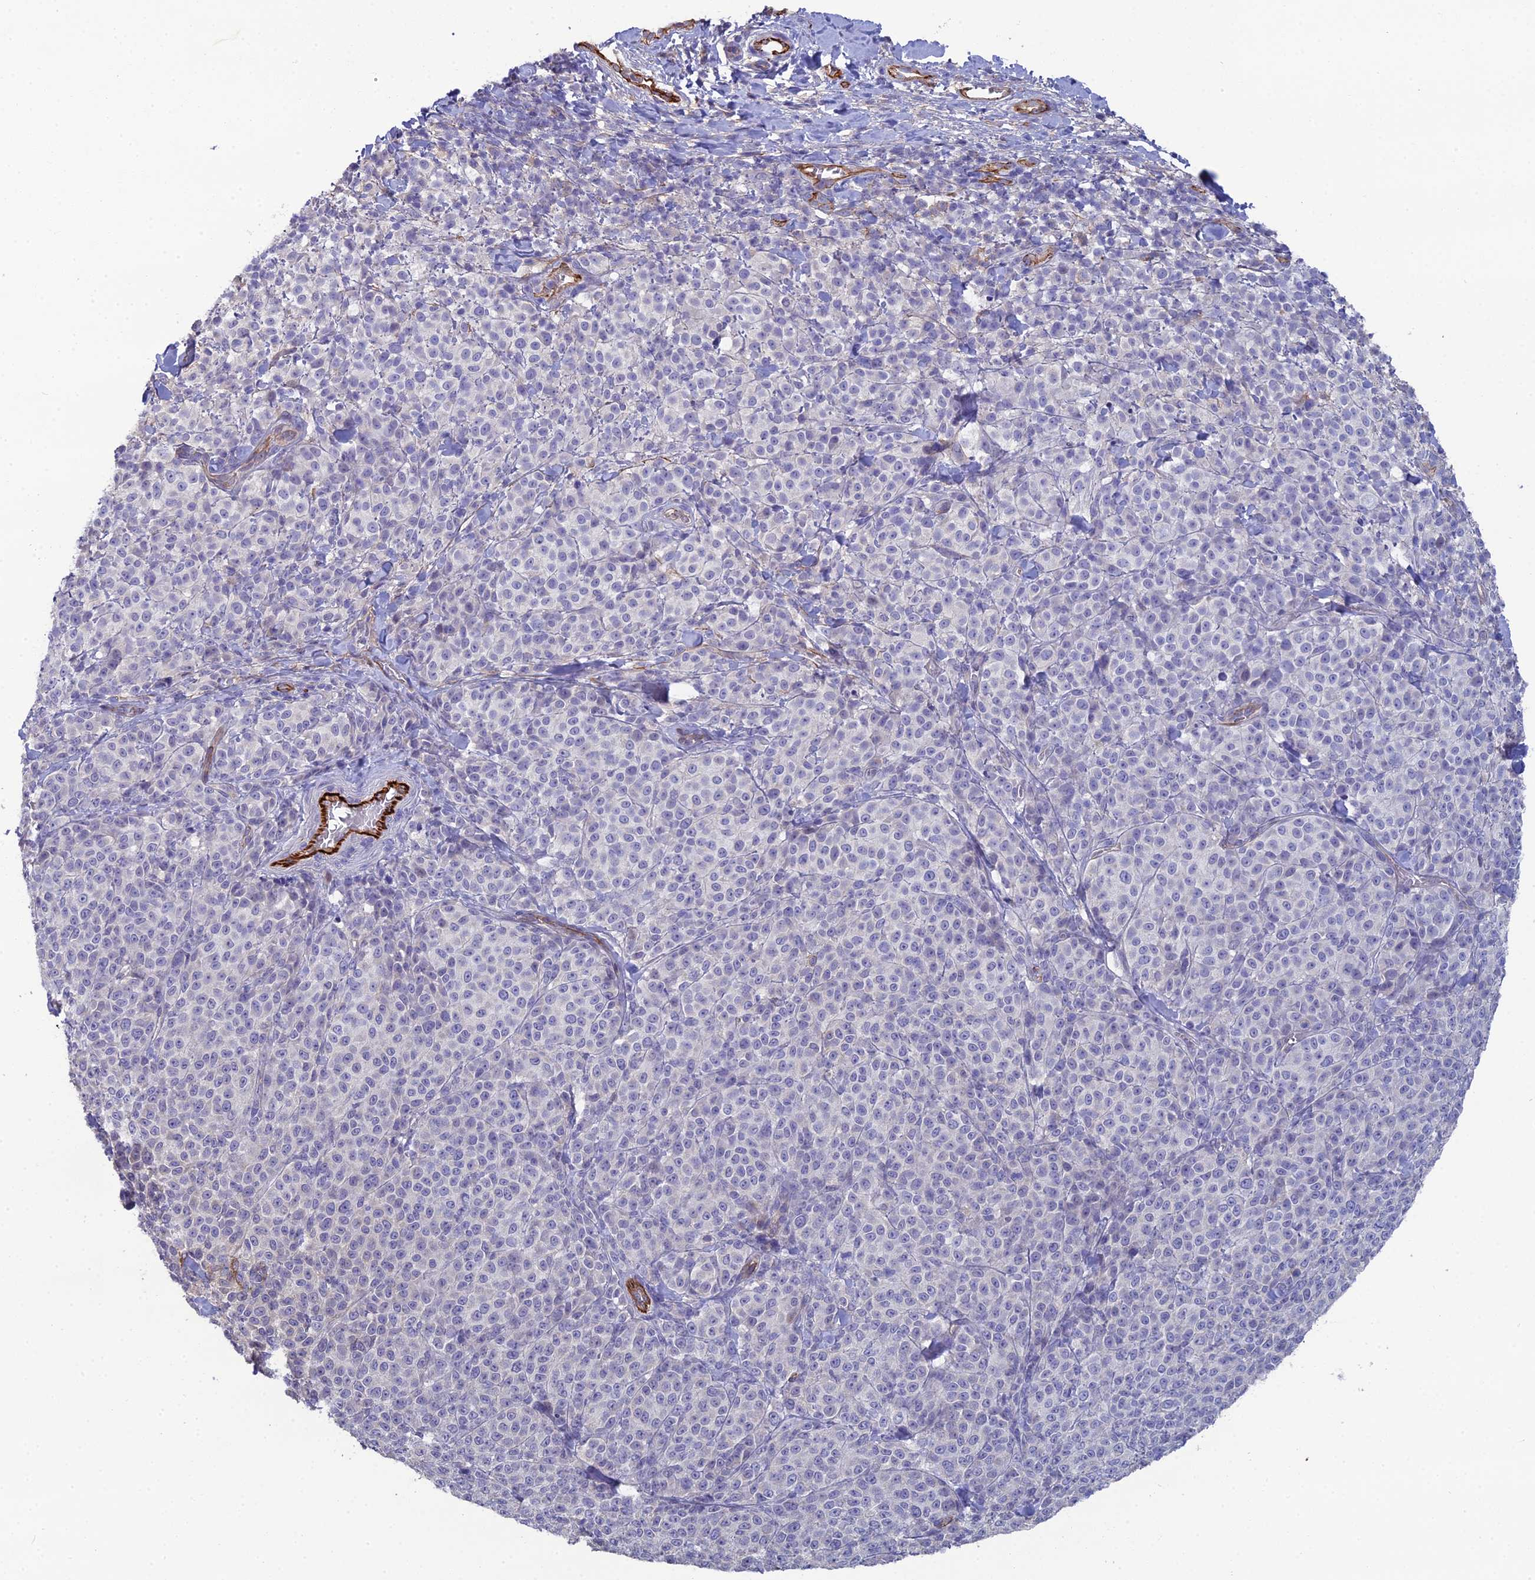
{"staining": {"intensity": "moderate", "quantity": "<25%", "location": "cytoplasmic/membranous"}, "tissue": "melanoma", "cell_type": "Tumor cells", "image_type": "cancer", "snomed": [{"axis": "morphology", "description": "Normal tissue, NOS"}, {"axis": "morphology", "description": "Malignant melanoma, NOS"}, {"axis": "topography", "description": "Skin"}], "caption": "Melanoma stained for a protein (brown) exhibits moderate cytoplasmic/membranous positive positivity in about <25% of tumor cells.", "gene": "CFAP47", "patient": {"sex": "female", "age": 34}}